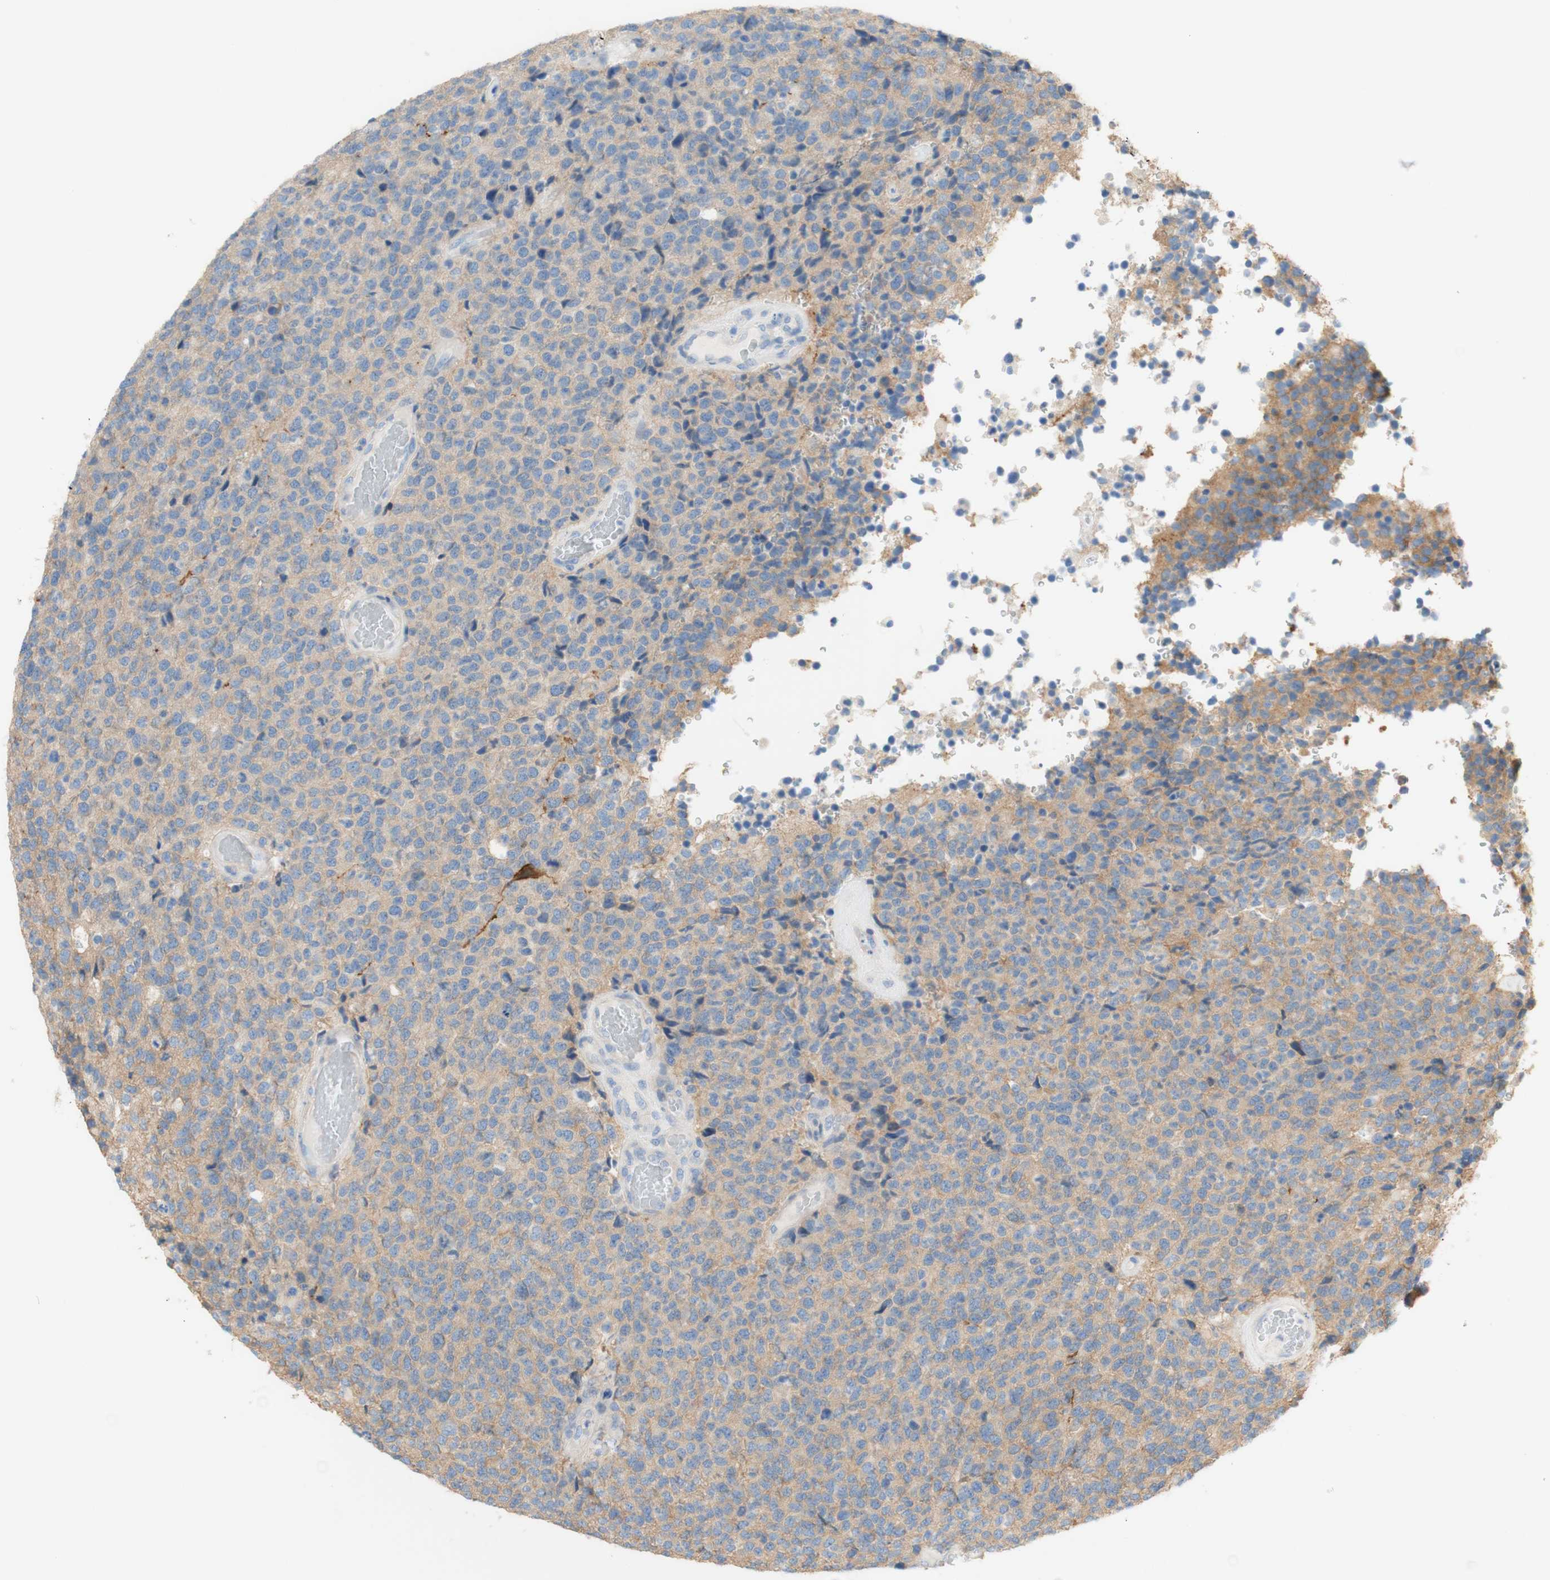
{"staining": {"intensity": "negative", "quantity": "none", "location": "none"}, "tissue": "glioma", "cell_type": "Tumor cells", "image_type": "cancer", "snomed": [{"axis": "morphology", "description": "Glioma, malignant, High grade"}, {"axis": "topography", "description": "pancreas cauda"}], "caption": "High power microscopy histopathology image of an IHC histopathology image of glioma, revealing no significant expression in tumor cells.", "gene": "ATP2B1", "patient": {"sex": "male", "age": 60}}